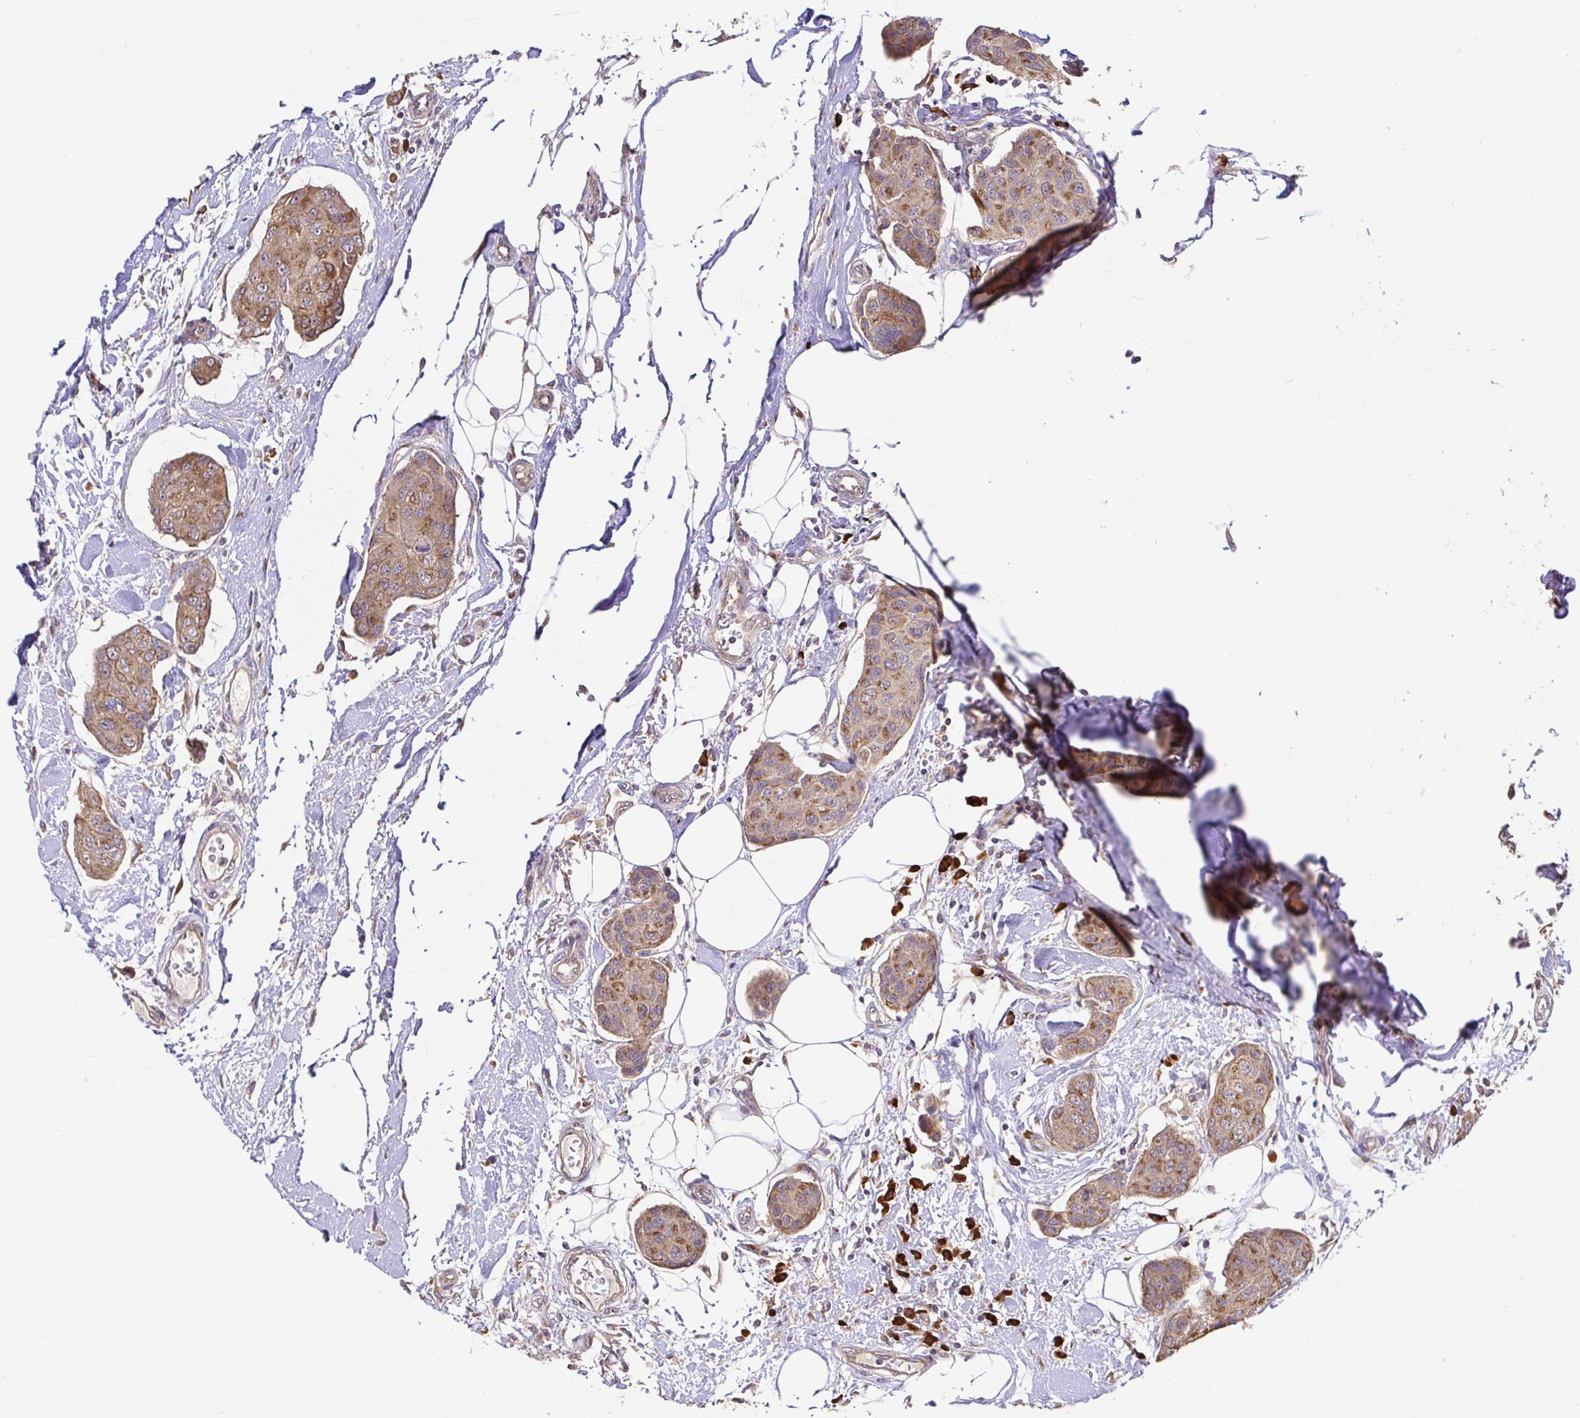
{"staining": {"intensity": "moderate", "quantity": ">75%", "location": "cytoplasmic/membranous"}, "tissue": "breast cancer", "cell_type": "Tumor cells", "image_type": "cancer", "snomed": [{"axis": "morphology", "description": "Duct carcinoma"}, {"axis": "topography", "description": "Breast"}, {"axis": "topography", "description": "Lymph node"}], "caption": "Immunohistochemical staining of human breast cancer demonstrates medium levels of moderate cytoplasmic/membranous protein staining in approximately >75% of tumor cells.", "gene": "ELP1", "patient": {"sex": "female", "age": 80}}